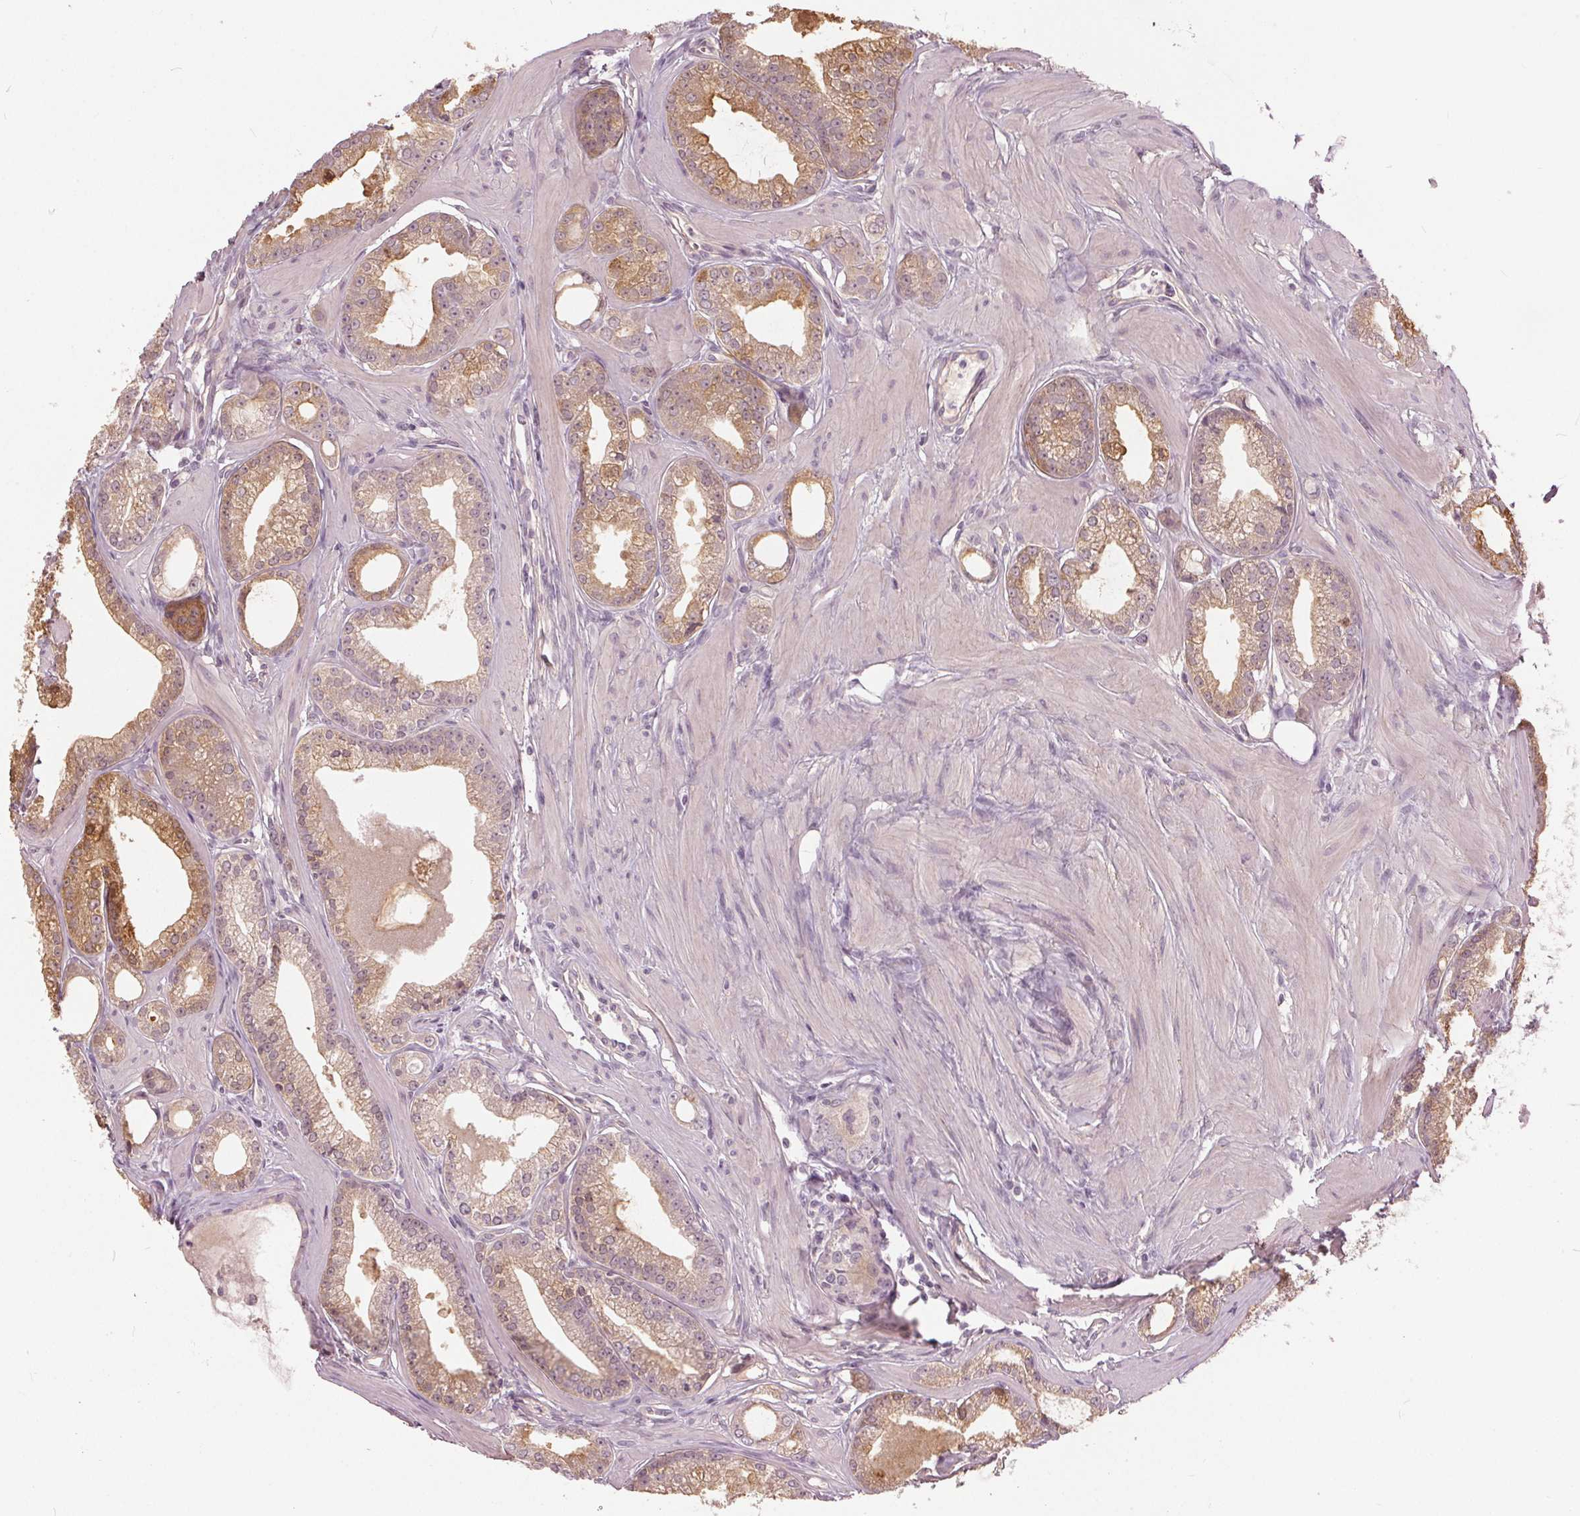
{"staining": {"intensity": "moderate", "quantity": "<25%", "location": "cytoplasmic/membranous"}, "tissue": "prostate cancer", "cell_type": "Tumor cells", "image_type": "cancer", "snomed": [{"axis": "morphology", "description": "Adenocarcinoma, NOS"}, {"axis": "topography", "description": "Prostate"}], "caption": "Prostate cancer (adenocarcinoma) stained with a brown dye displays moderate cytoplasmic/membranous positive staining in approximately <25% of tumor cells.", "gene": "KLK13", "patient": {"sex": "male", "age": 71}}